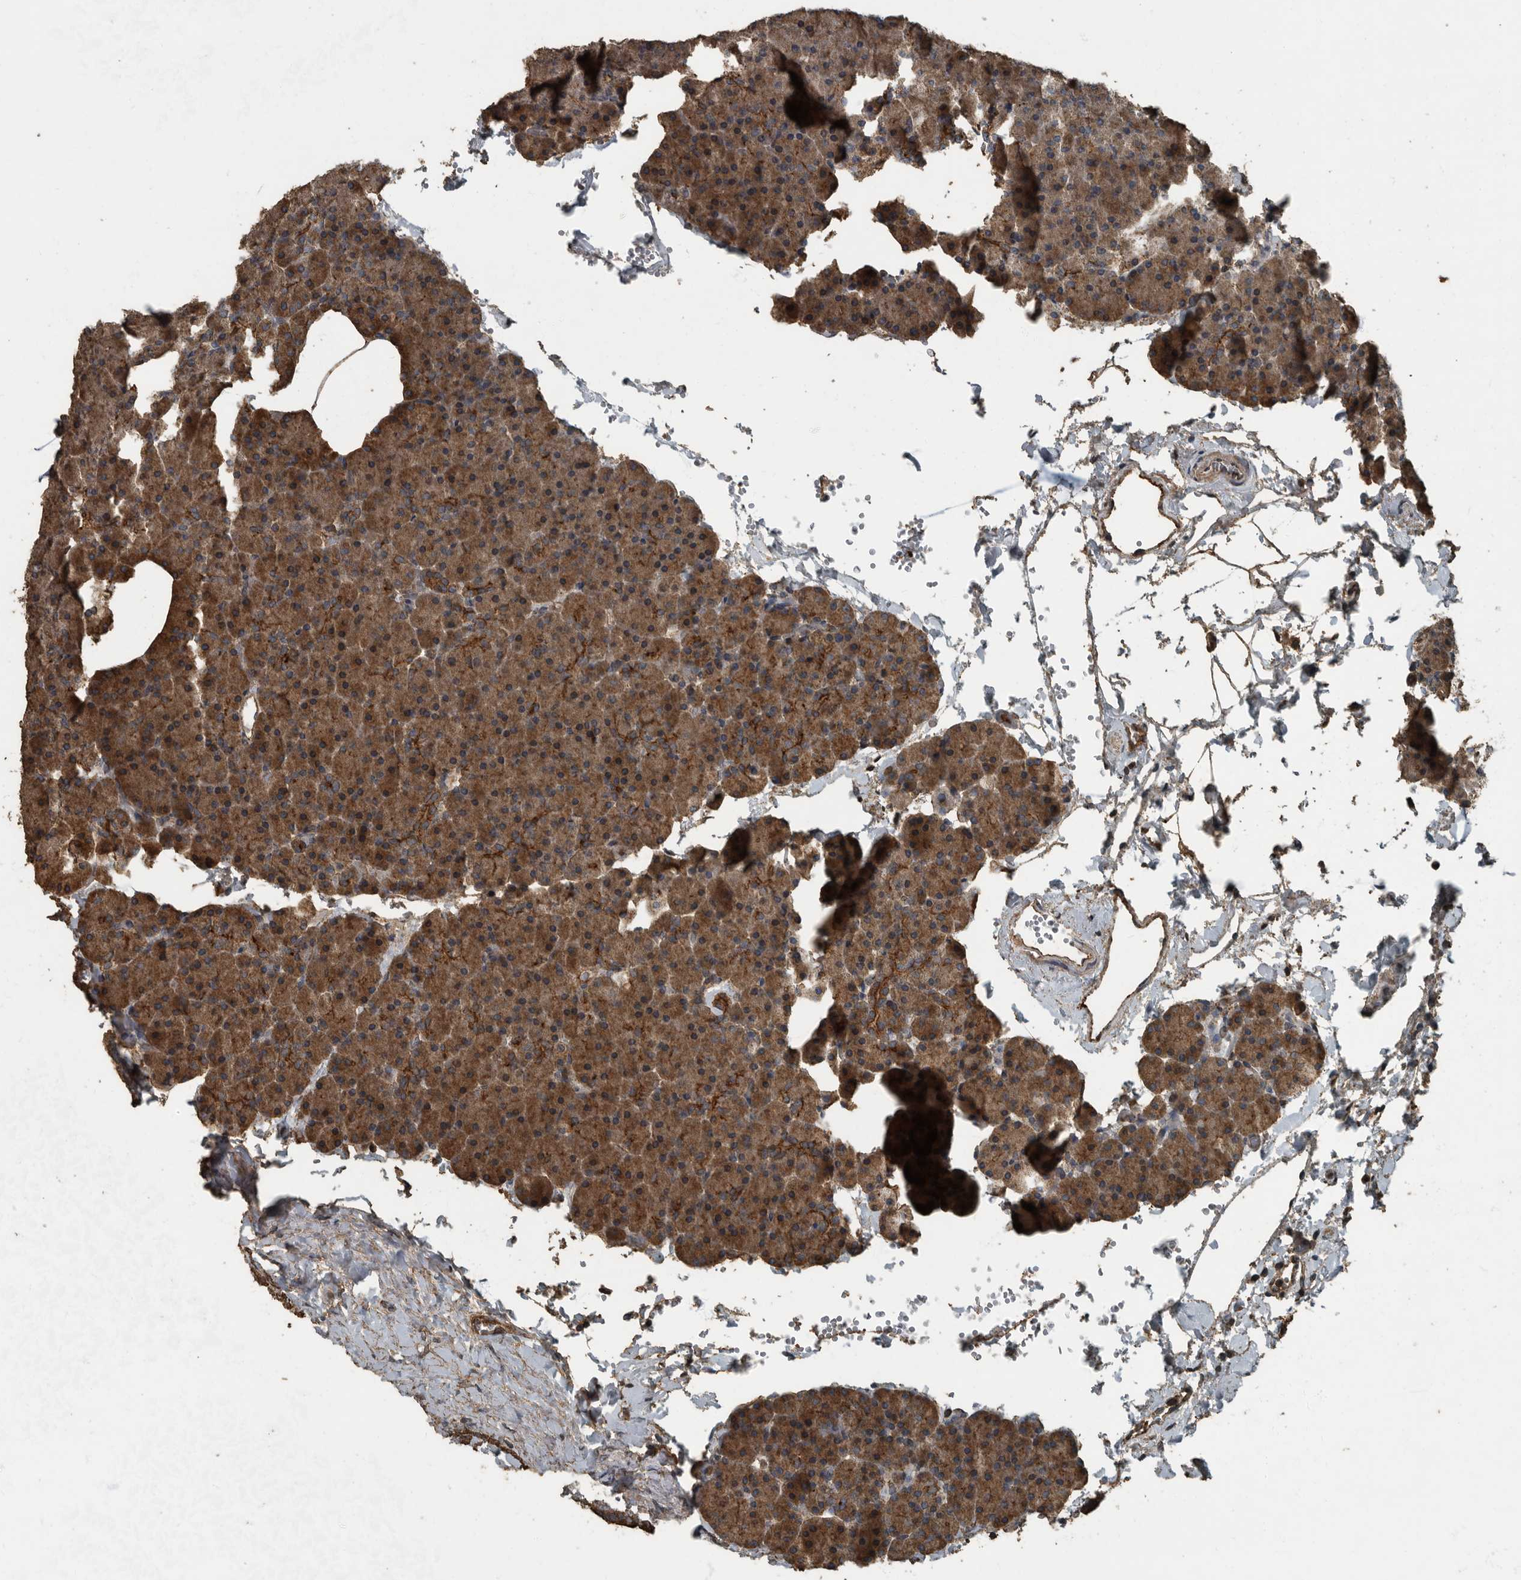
{"staining": {"intensity": "moderate", "quantity": ">75%", "location": "cytoplasmic/membranous"}, "tissue": "pancreas", "cell_type": "Exocrine glandular cells", "image_type": "normal", "snomed": [{"axis": "morphology", "description": "Normal tissue, NOS"}, {"axis": "morphology", "description": "Carcinoid, malignant, NOS"}, {"axis": "topography", "description": "Pancreas"}], "caption": "Immunohistochemistry micrograph of unremarkable pancreas: human pancreas stained using IHC demonstrates medium levels of moderate protein expression localized specifically in the cytoplasmic/membranous of exocrine glandular cells, appearing as a cytoplasmic/membranous brown color.", "gene": "IL15RA", "patient": {"sex": "female", "age": 35}}